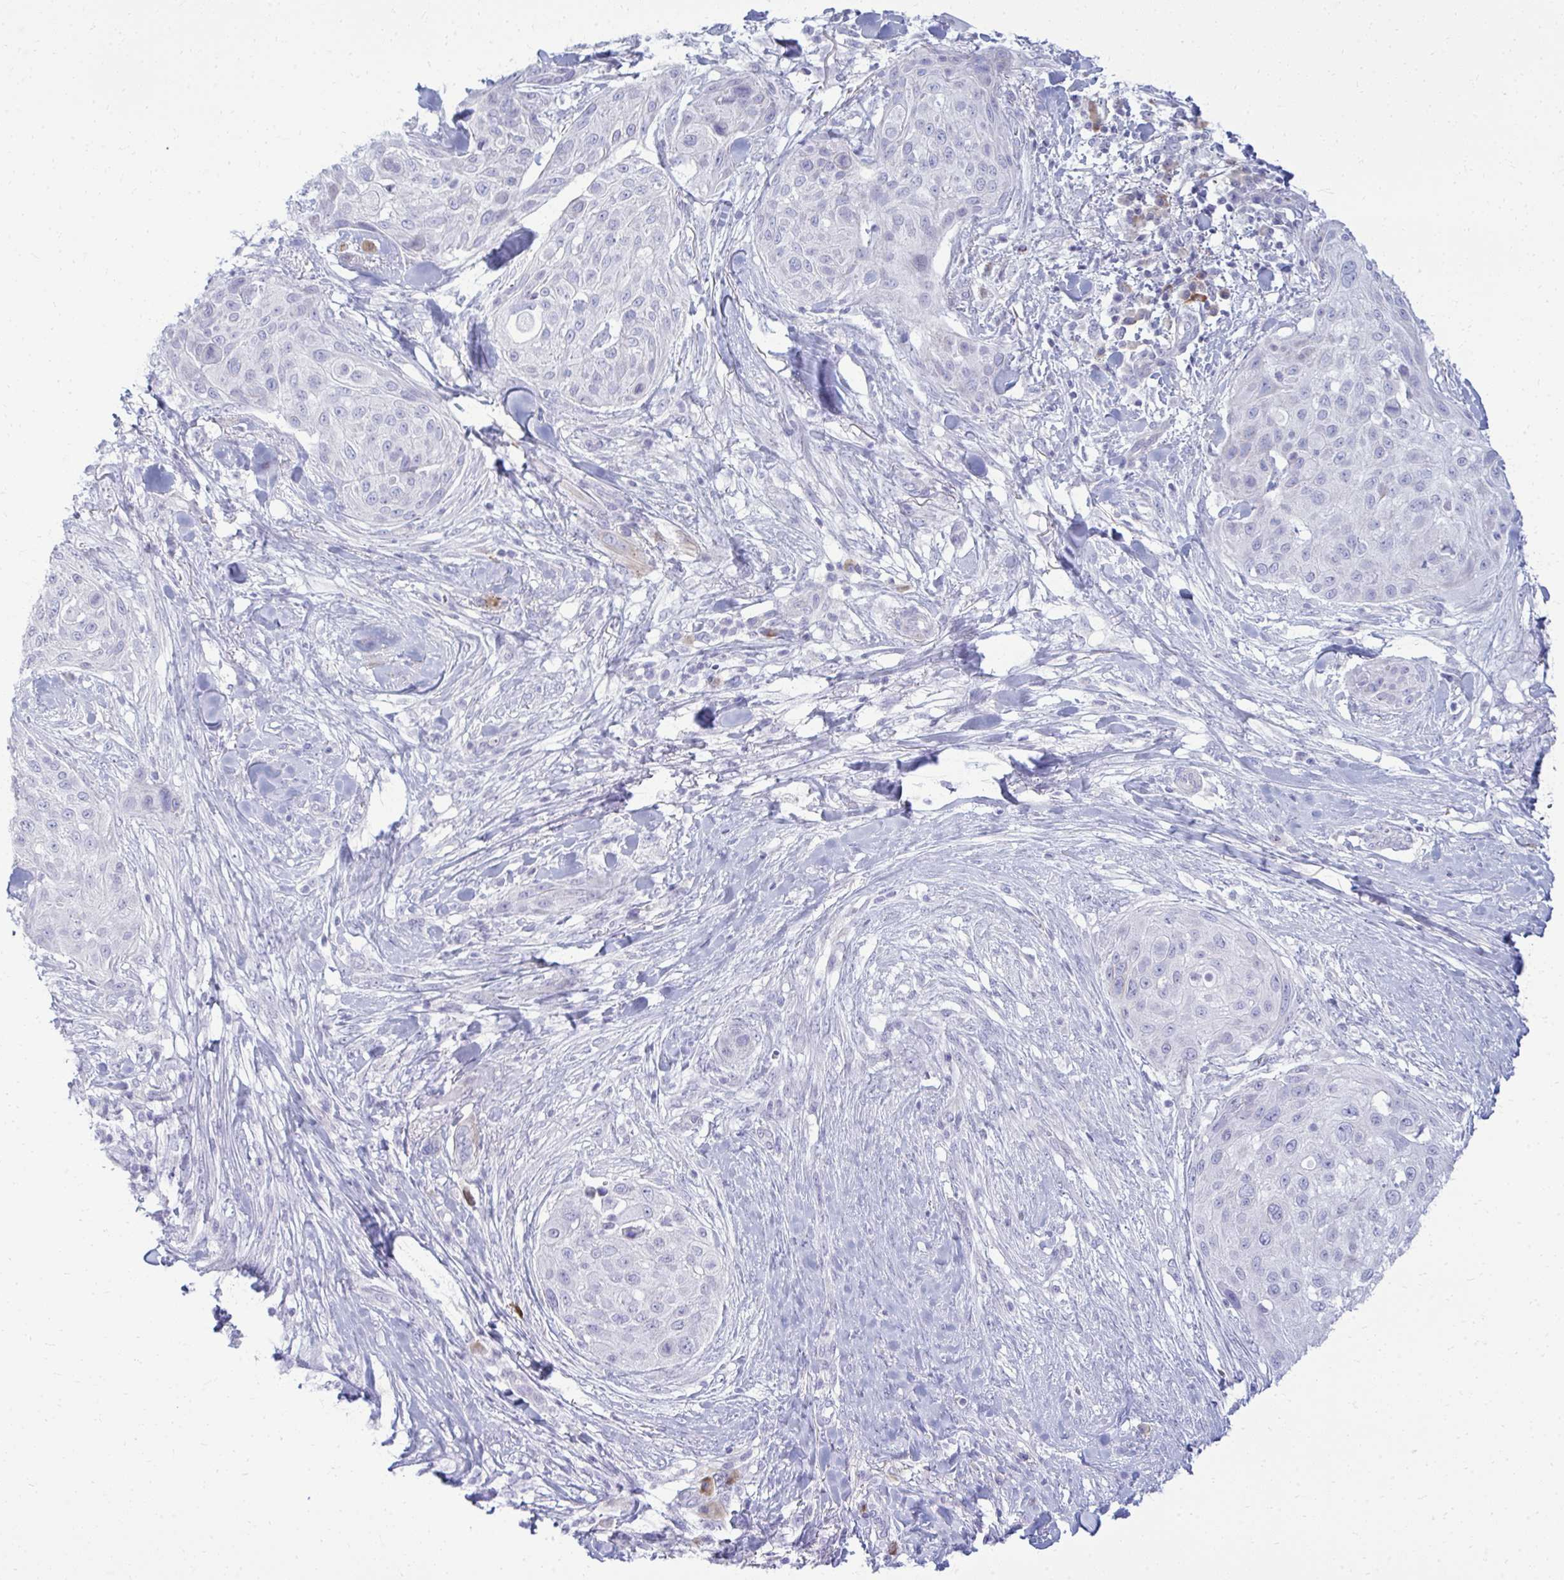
{"staining": {"intensity": "negative", "quantity": "none", "location": "none"}, "tissue": "skin cancer", "cell_type": "Tumor cells", "image_type": "cancer", "snomed": [{"axis": "morphology", "description": "Squamous cell carcinoma, NOS"}, {"axis": "topography", "description": "Skin"}], "caption": "Skin cancer (squamous cell carcinoma) was stained to show a protein in brown. There is no significant expression in tumor cells. (DAB immunohistochemistry (IHC), high magnification).", "gene": "TSPEAR", "patient": {"sex": "female", "age": 87}}